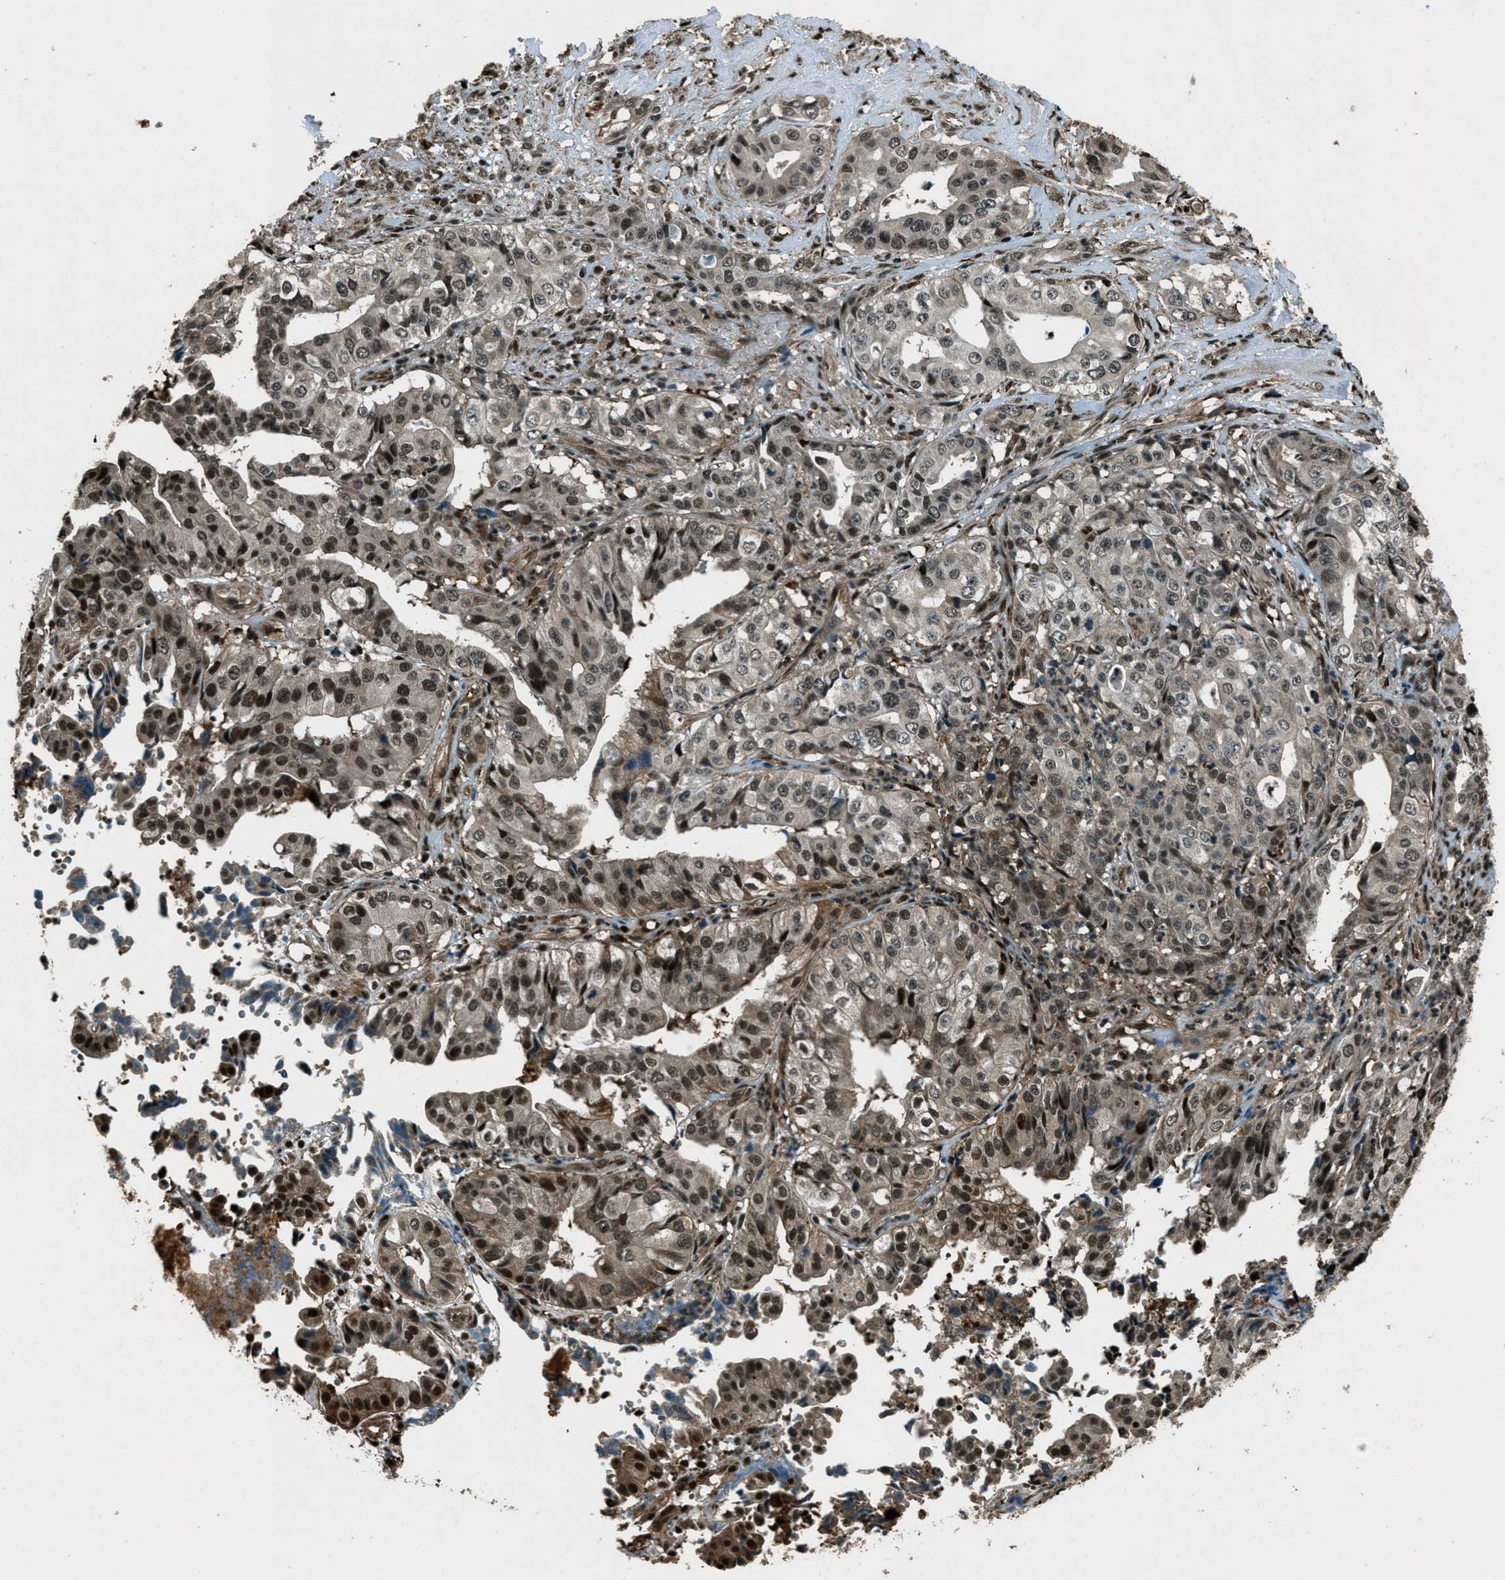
{"staining": {"intensity": "moderate", "quantity": "25%-75%", "location": "cytoplasmic/membranous,nuclear"}, "tissue": "liver cancer", "cell_type": "Tumor cells", "image_type": "cancer", "snomed": [{"axis": "morphology", "description": "Cholangiocarcinoma"}, {"axis": "topography", "description": "Liver"}], "caption": "Immunohistochemical staining of human liver cholangiocarcinoma reveals medium levels of moderate cytoplasmic/membranous and nuclear expression in approximately 25%-75% of tumor cells. Nuclei are stained in blue.", "gene": "TARDBP", "patient": {"sex": "female", "age": 61}}